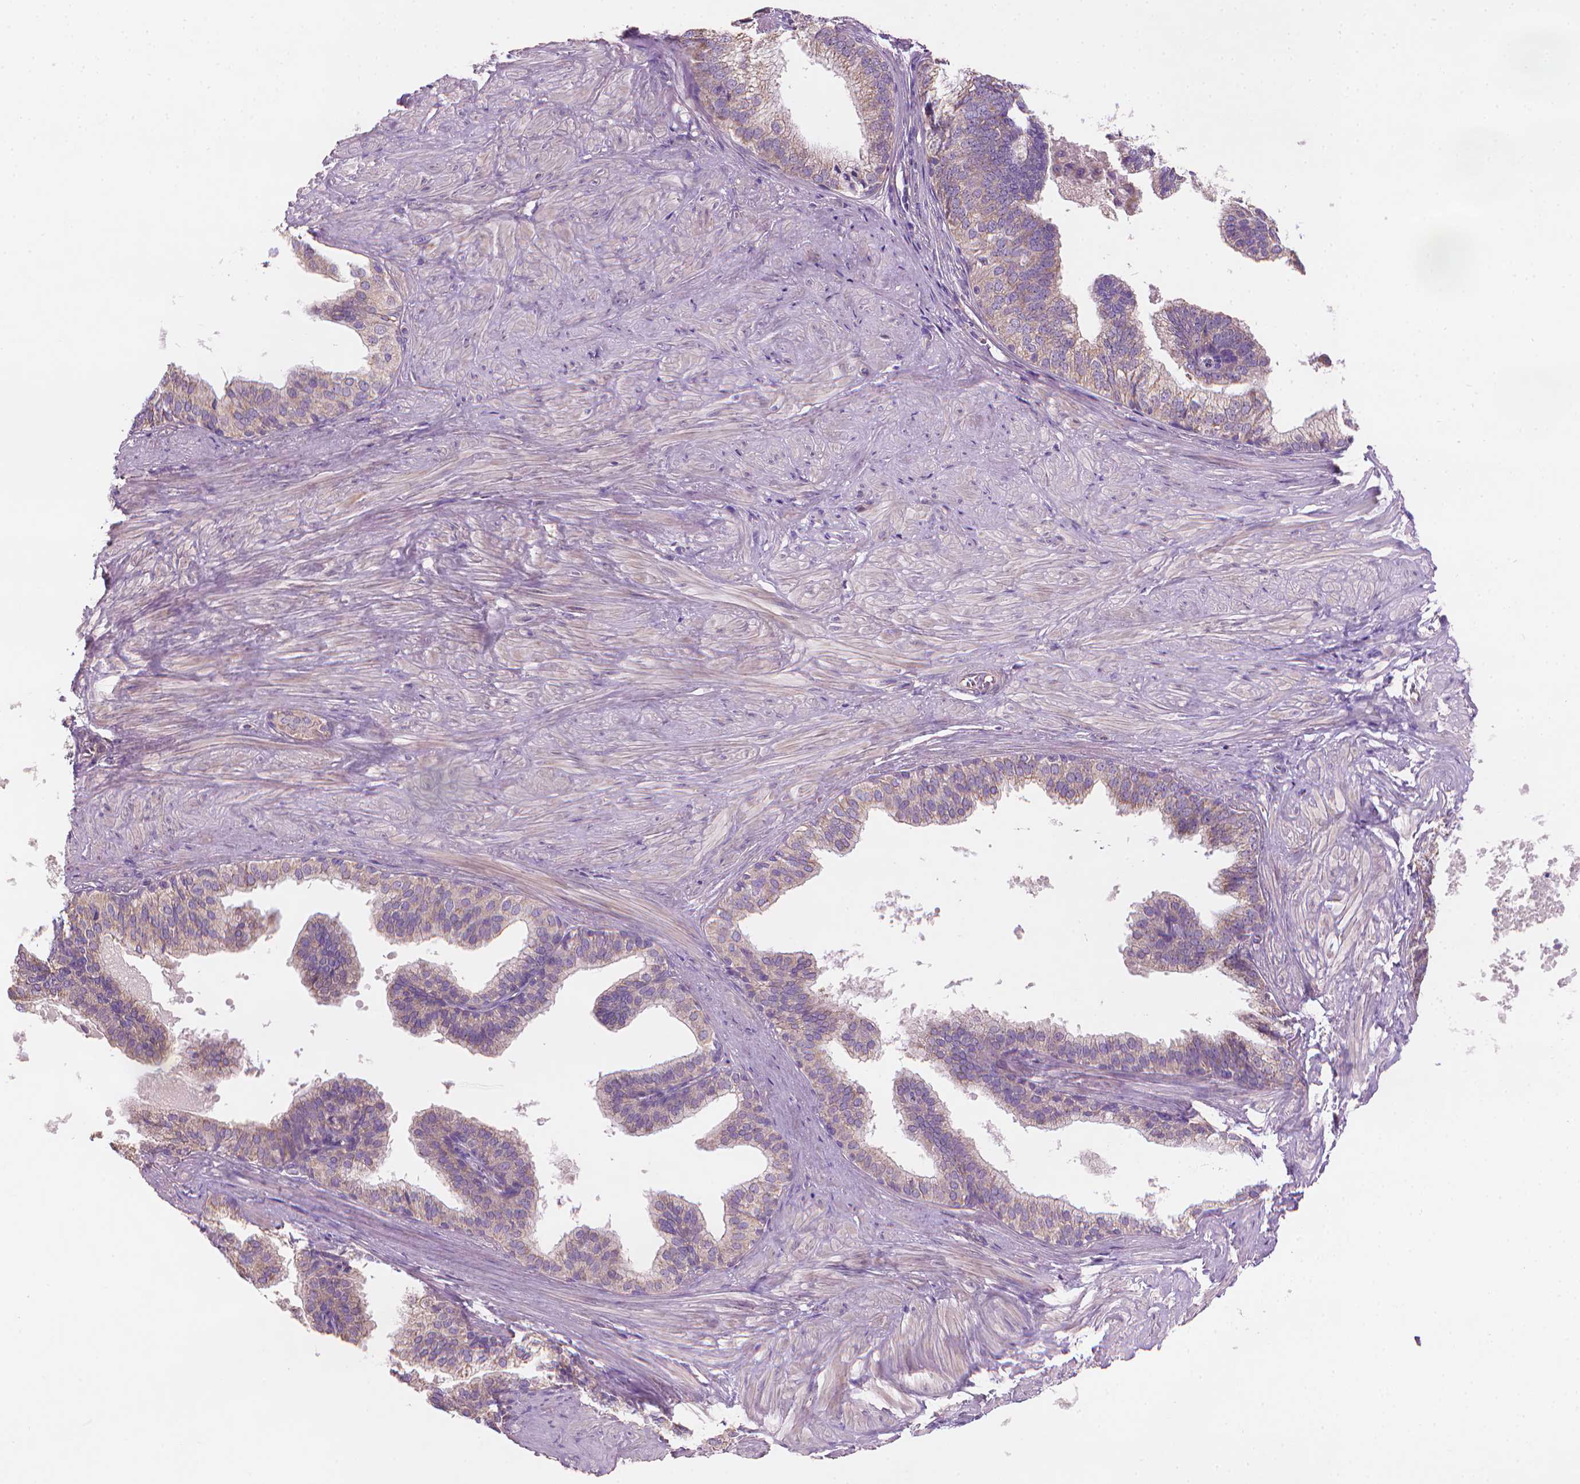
{"staining": {"intensity": "weak", "quantity": "<25%", "location": "cytoplasmic/membranous"}, "tissue": "prostate", "cell_type": "Glandular cells", "image_type": "normal", "snomed": [{"axis": "morphology", "description": "Normal tissue, NOS"}, {"axis": "topography", "description": "Prostate"}, {"axis": "topography", "description": "Peripheral nerve tissue"}], "caption": "Immunohistochemistry micrograph of benign prostate: human prostate stained with DAB shows no significant protein staining in glandular cells. (Stains: DAB IHC with hematoxylin counter stain, Microscopy: brightfield microscopy at high magnification).", "gene": "TTC29", "patient": {"sex": "male", "age": 55}}